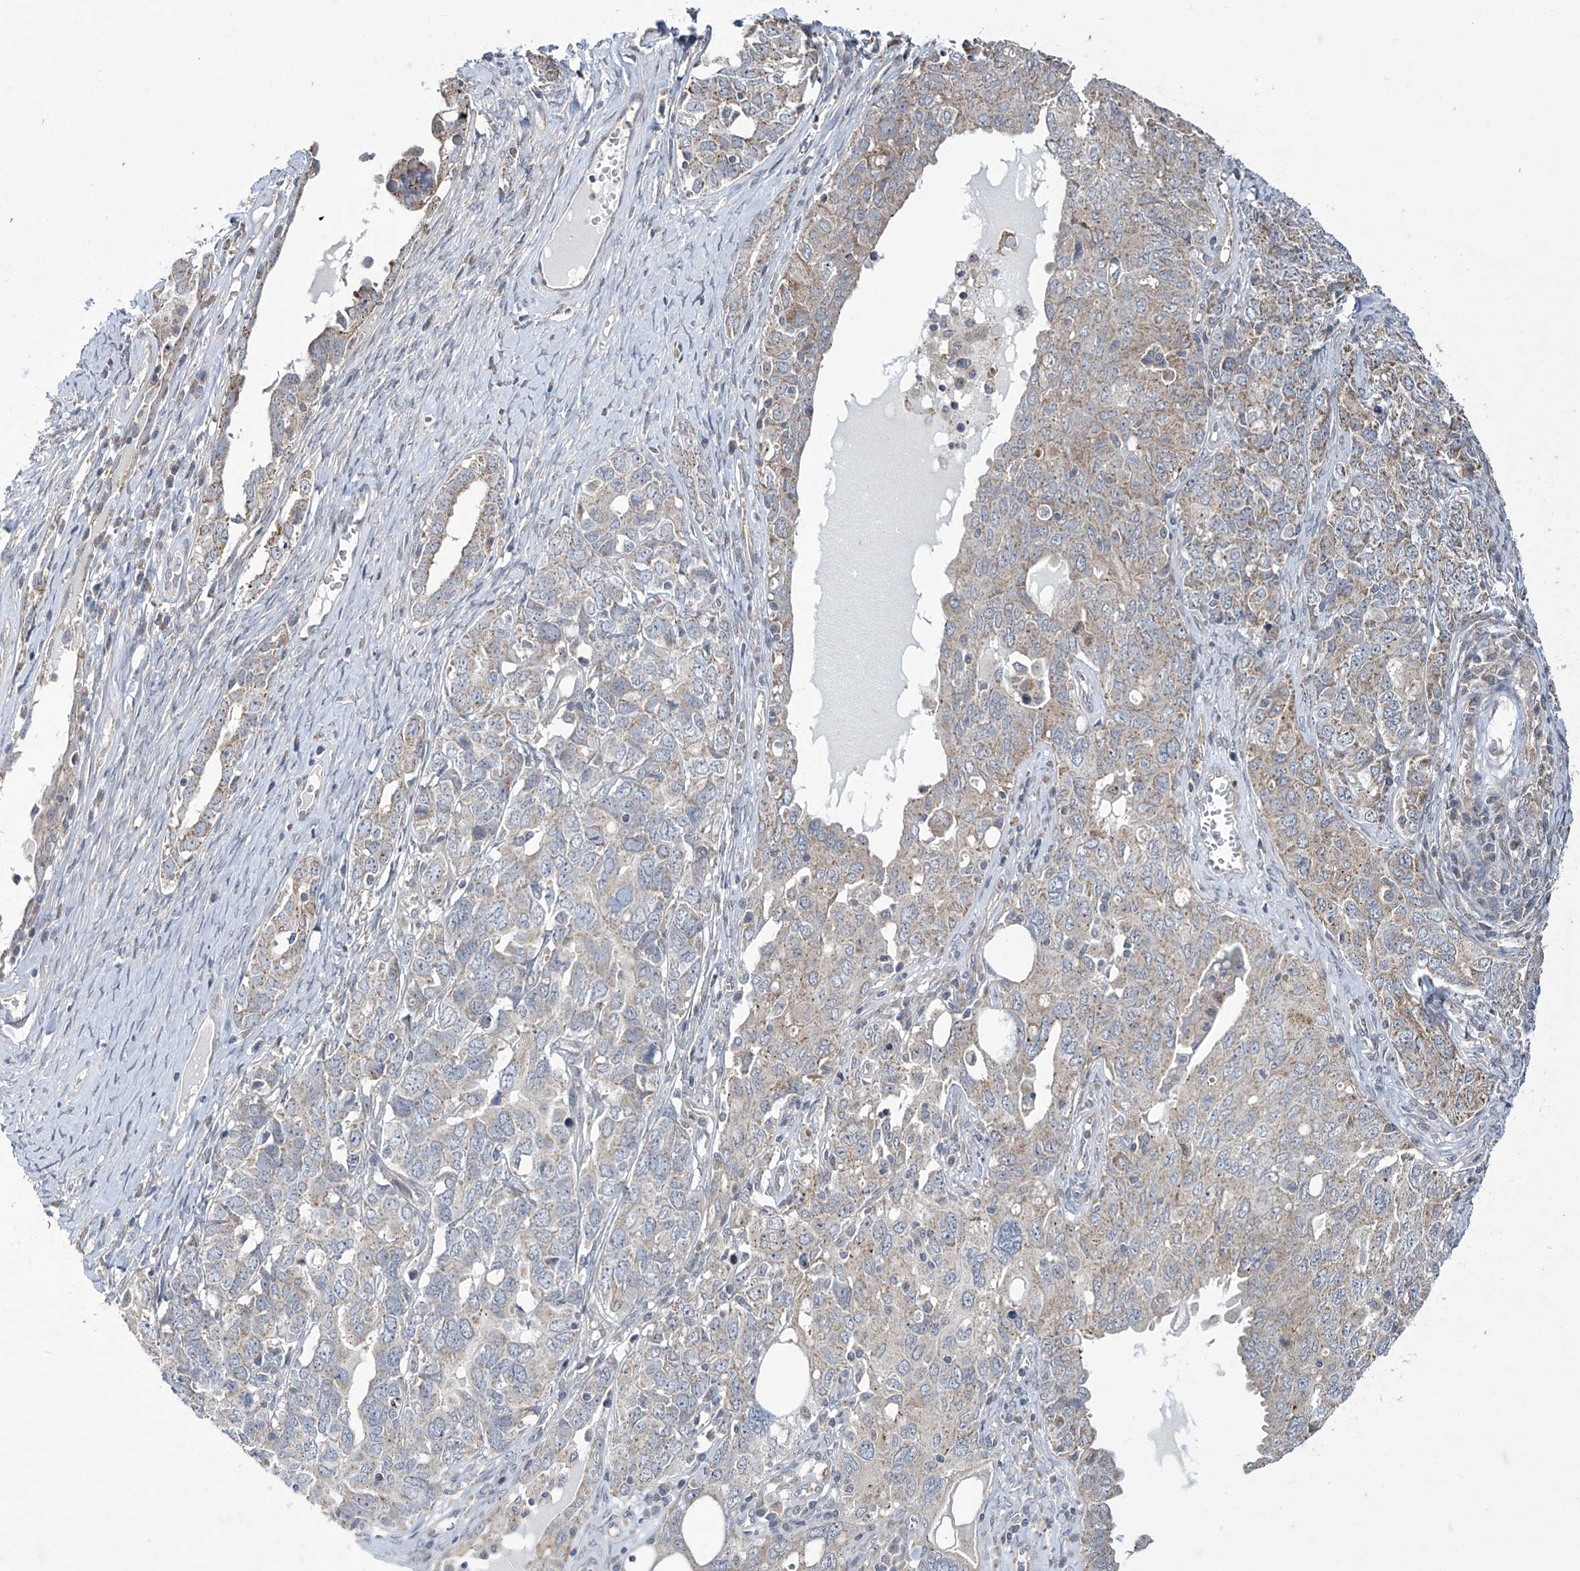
{"staining": {"intensity": "weak", "quantity": "25%-75%", "location": "cytoplasmic/membranous"}, "tissue": "ovarian cancer", "cell_type": "Tumor cells", "image_type": "cancer", "snomed": [{"axis": "morphology", "description": "Carcinoma, endometroid"}, {"axis": "topography", "description": "Ovary"}], "caption": "Immunohistochemical staining of human ovarian endometroid carcinoma reveals low levels of weak cytoplasmic/membranous protein staining in approximately 25%-75% of tumor cells.", "gene": "TRIM60", "patient": {"sex": "female", "age": 62}}